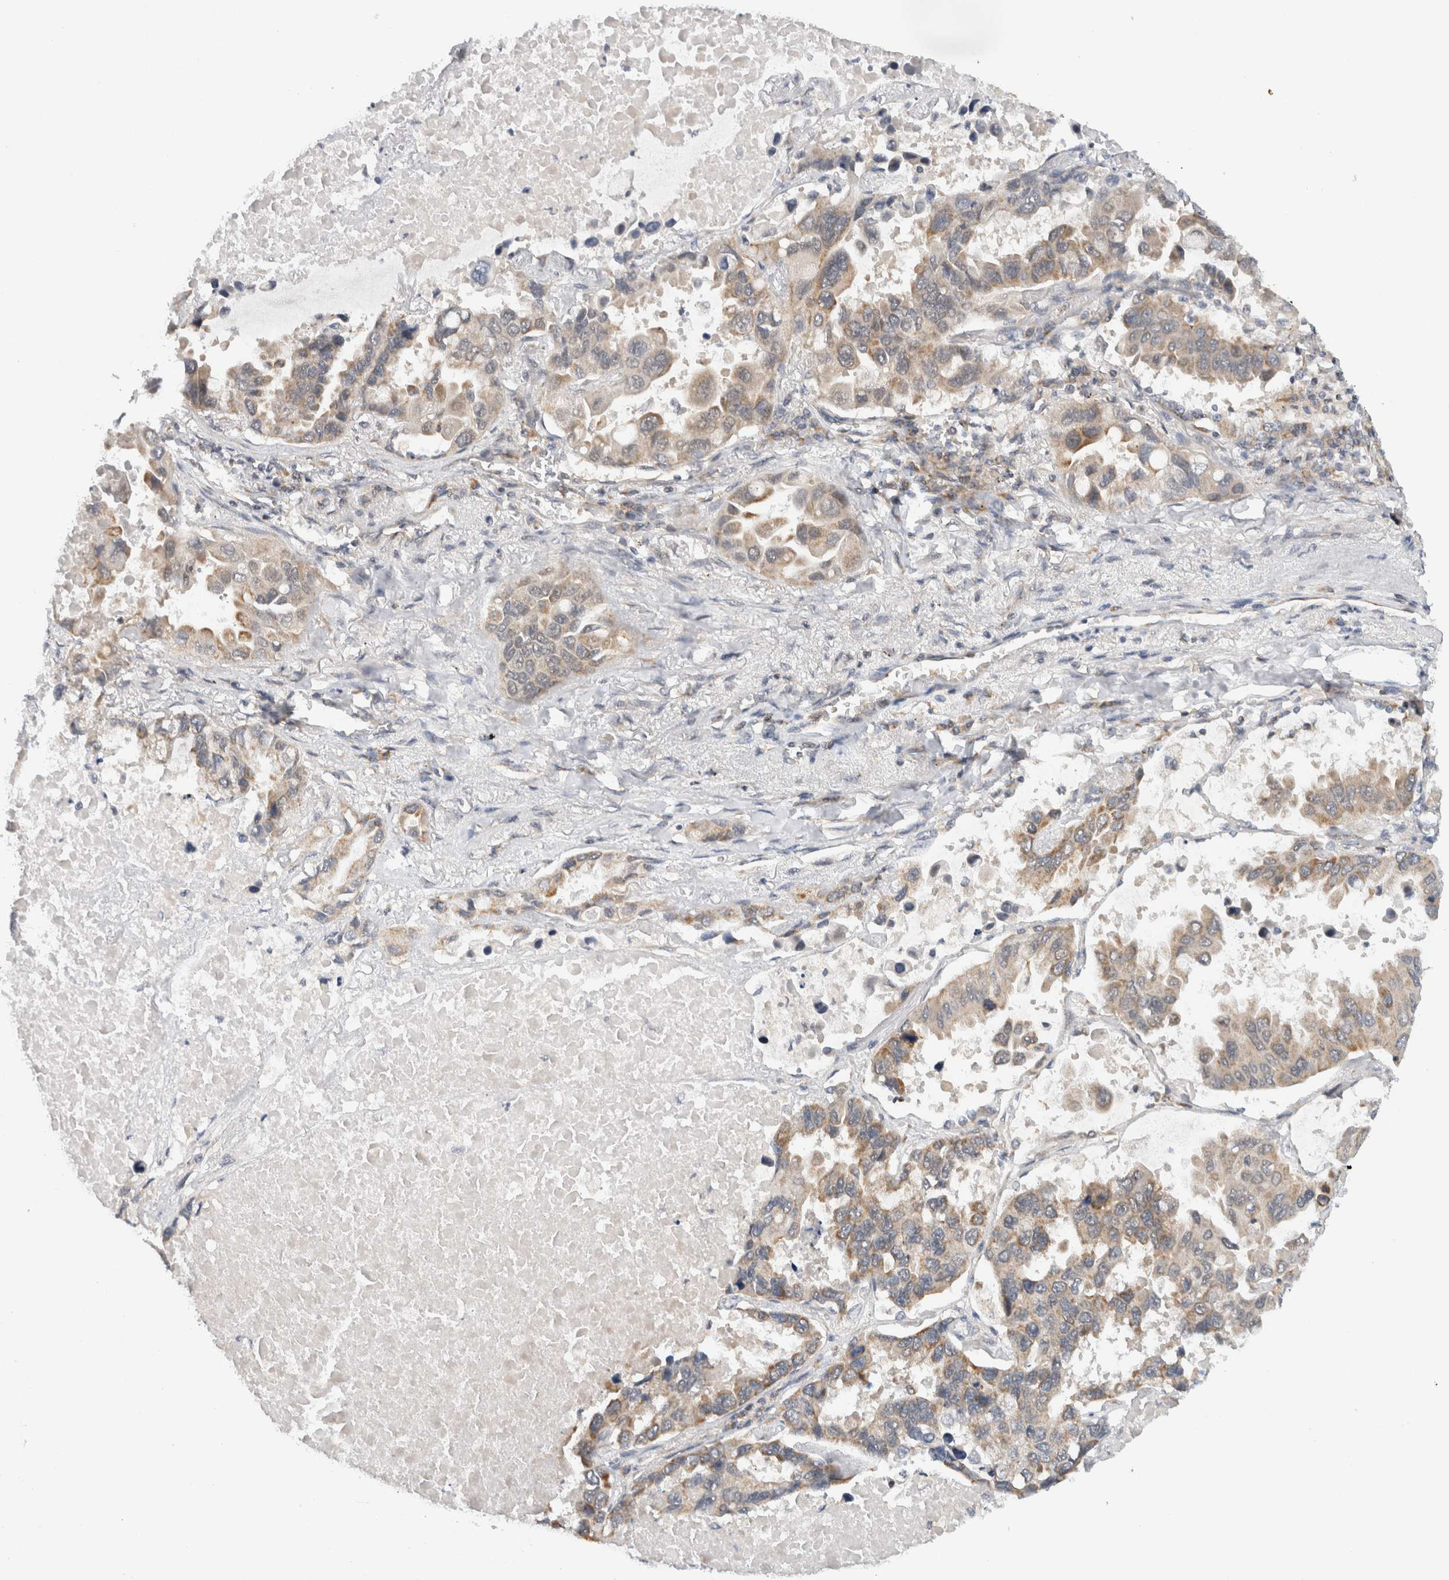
{"staining": {"intensity": "moderate", "quantity": "25%-75%", "location": "cytoplasmic/membranous"}, "tissue": "lung cancer", "cell_type": "Tumor cells", "image_type": "cancer", "snomed": [{"axis": "morphology", "description": "Adenocarcinoma, NOS"}, {"axis": "topography", "description": "Lung"}], "caption": "A high-resolution histopathology image shows immunohistochemistry staining of adenocarcinoma (lung), which demonstrates moderate cytoplasmic/membranous positivity in approximately 25%-75% of tumor cells. Immunohistochemistry stains the protein of interest in brown and the nuclei are stained blue.", "gene": "CMC2", "patient": {"sex": "male", "age": 64}}